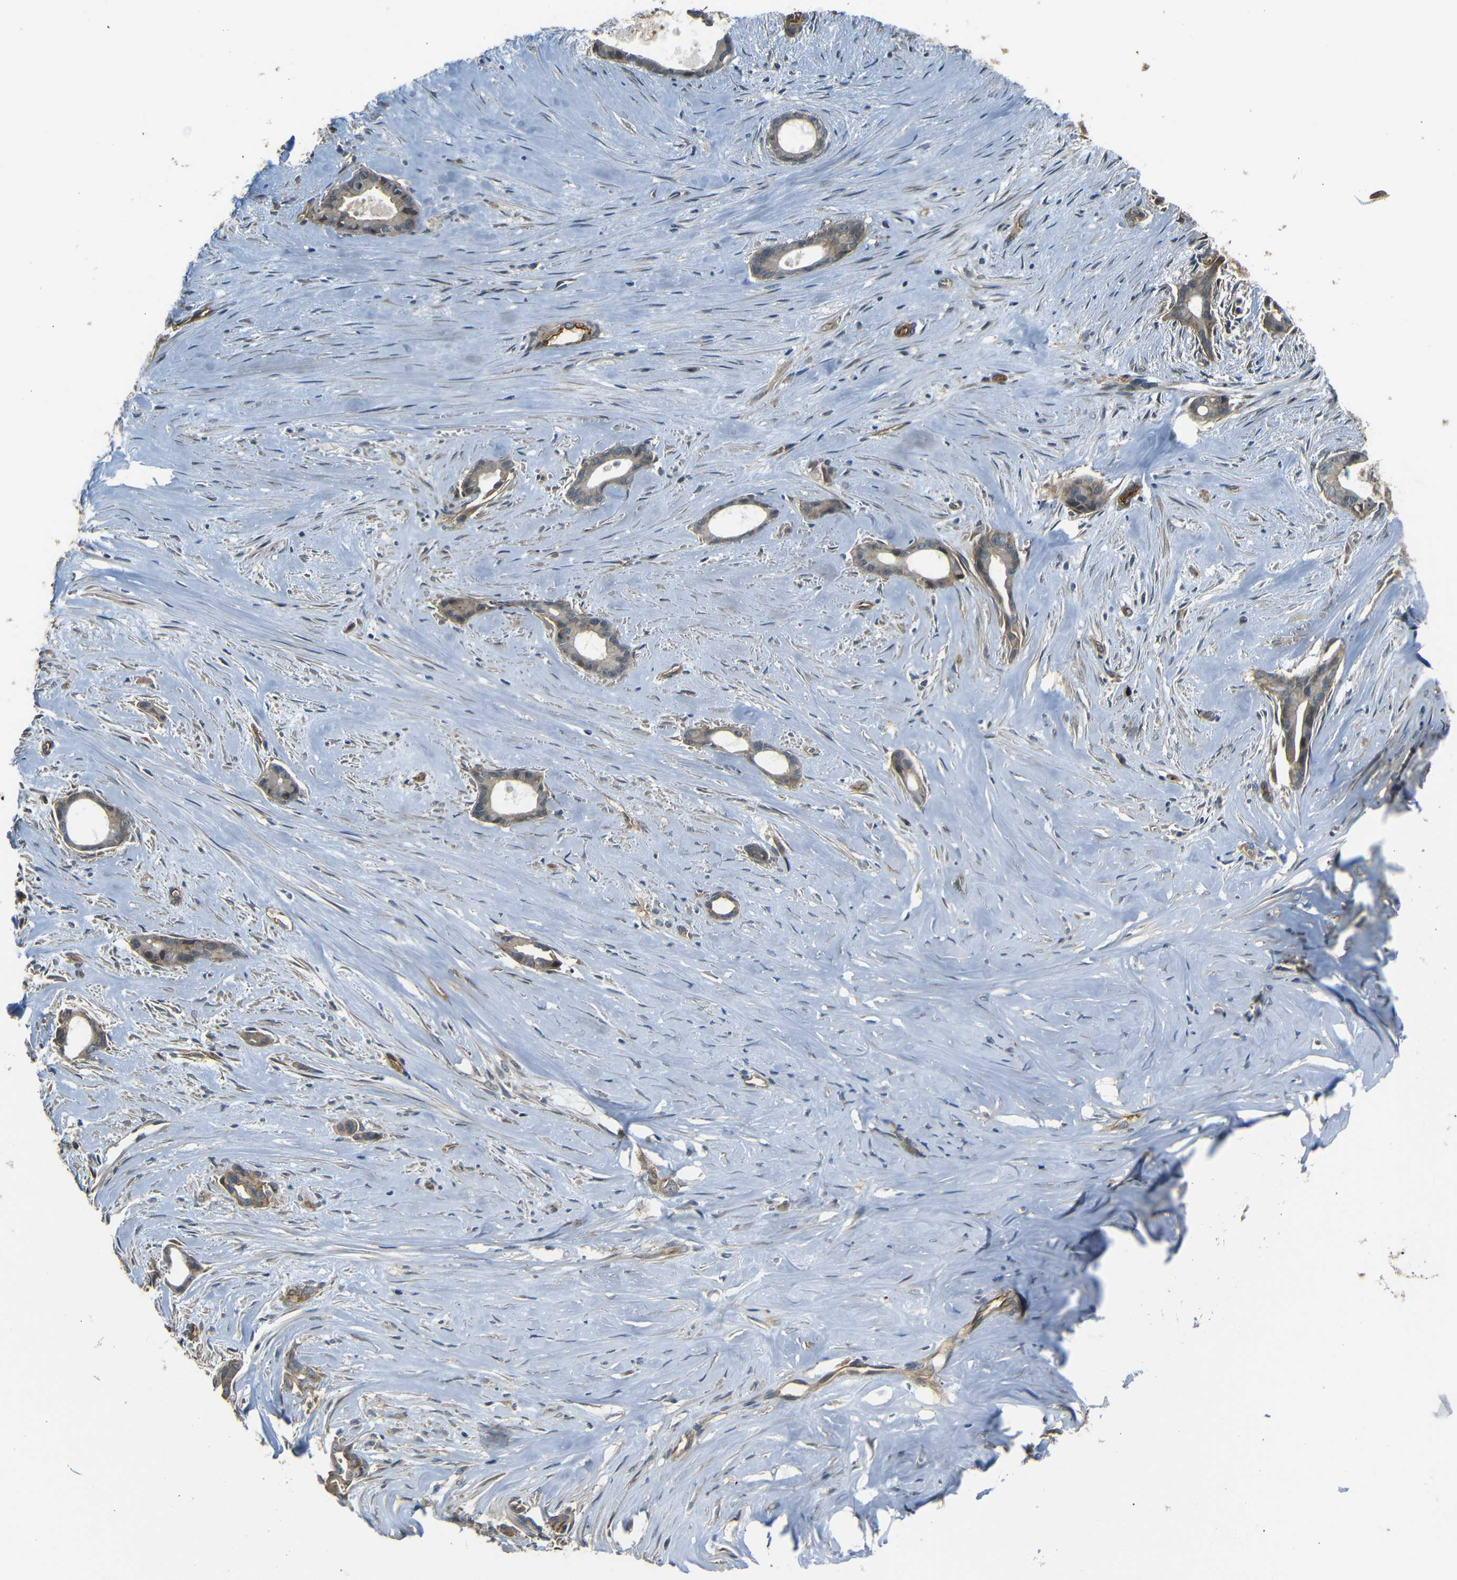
{"staining": {"intensity": "weak", "quantity": ">75%", "location": "cytoplasmic/membranous"}, "tissue": "liver cancer", "cell_type": "Tumor cells", "image_type": "cancer", "snomed": [{"axis": "morphology", "description": "Cholangiocarcinoma"}, {"axis": "topography", "description": "Liver"}], "caption": "There is low levels of weak cytoplasmic/membranous positivity in tumor cells of liver cancer (cholangiocarcinoma), as demonstrated by immunohistochemical staining (brown color).", "gene": "RELL1", "patient": {"sex": "female", "age": 55}}